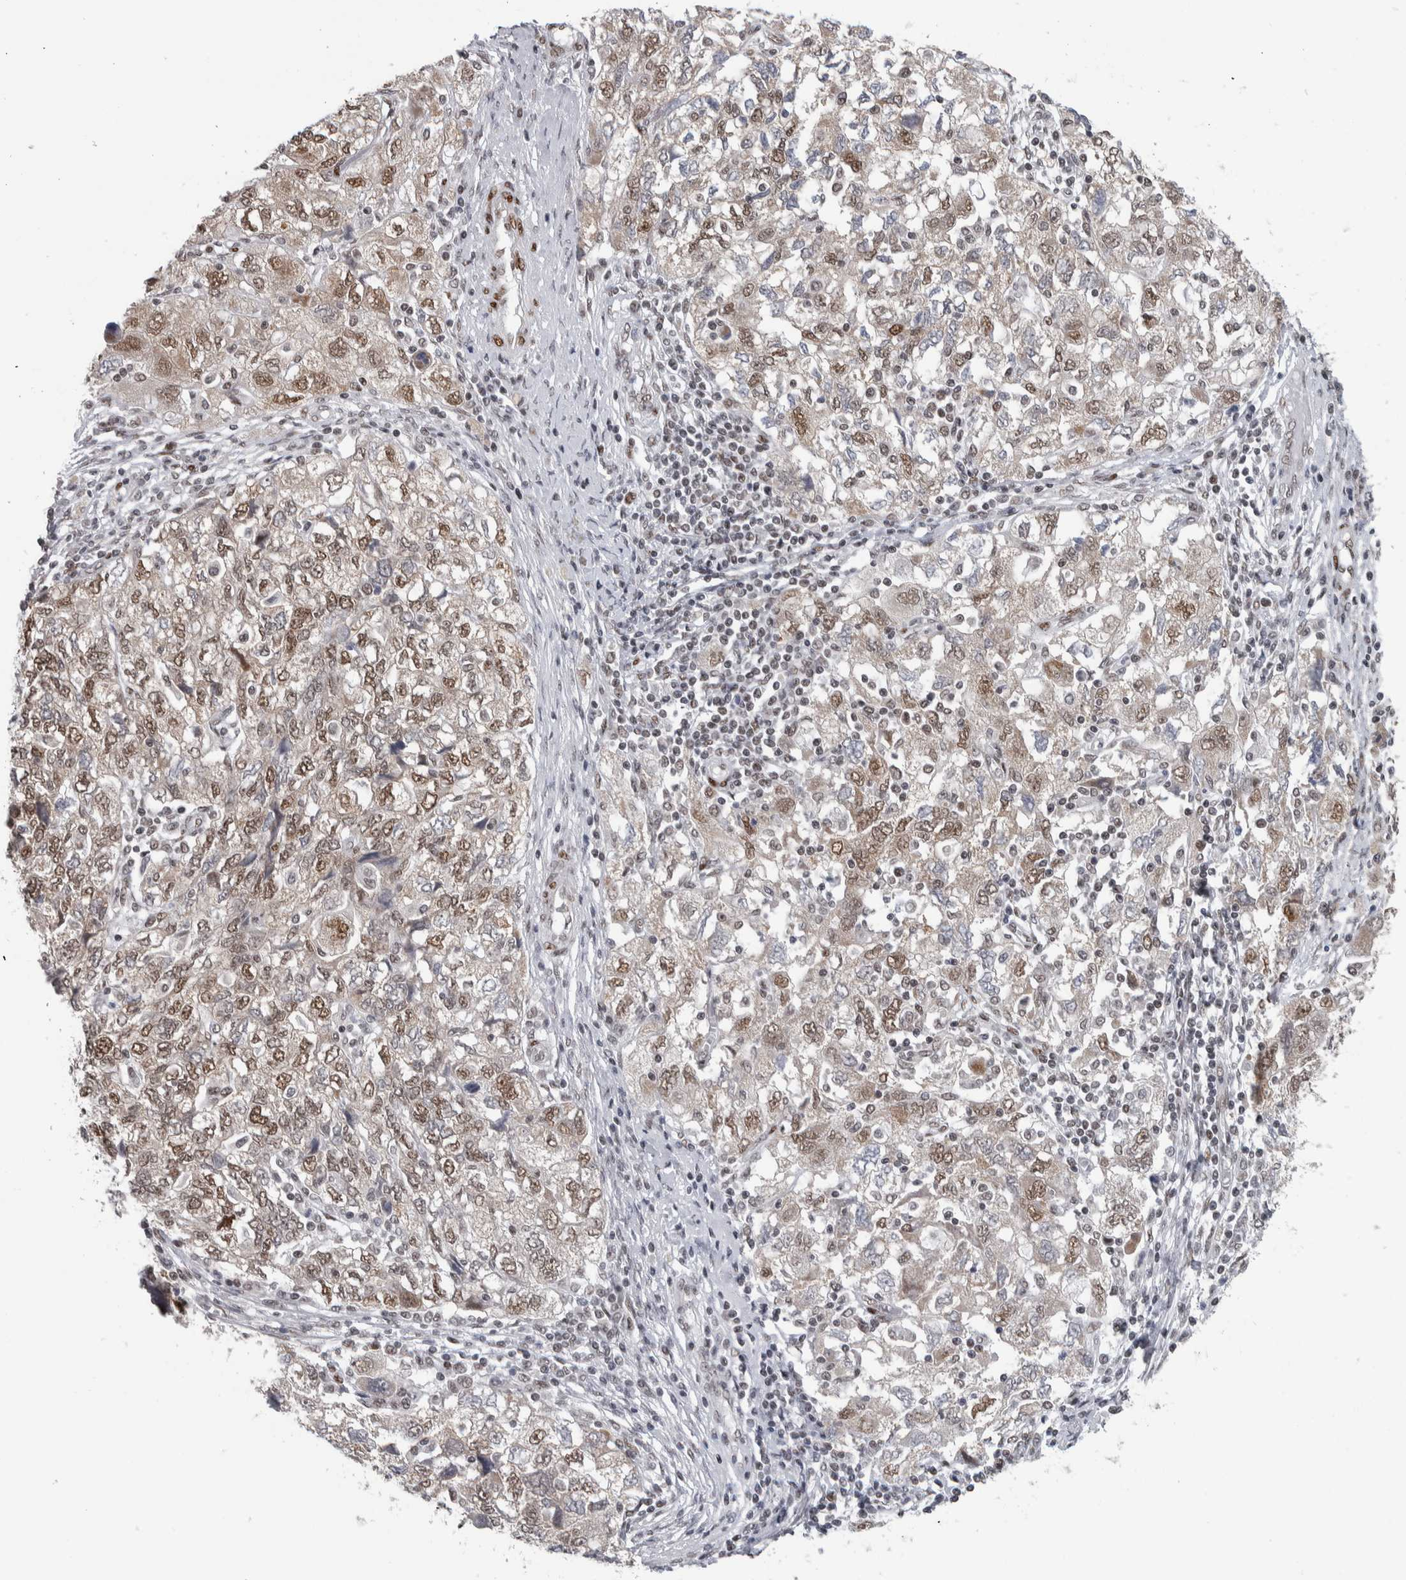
{"staining": {"intensity": "moderate", "quantity": ">75%", "location": "nuclear"}, "tissue": "ovarian cancer", "cell_type": "Tumor cells", "image_type": "cancer", "snomed": [{"axis": "morphology", "description": "Carcinoma, NOS"}, {"axis": "morphology", "description": "Cystadenocarcinoma, serous, NOS"}, {"axis": "topography", "description": "Ovary"}], "caption": "Immunohistochemical staining of serous cystadenocarcinoma (ovarian) shows medium levels of moderate nuclear protein positivity in approximately >75% of tumor cells.", "gene": "HEXIM2", "patient": {"sex": "female", "age": 69}}